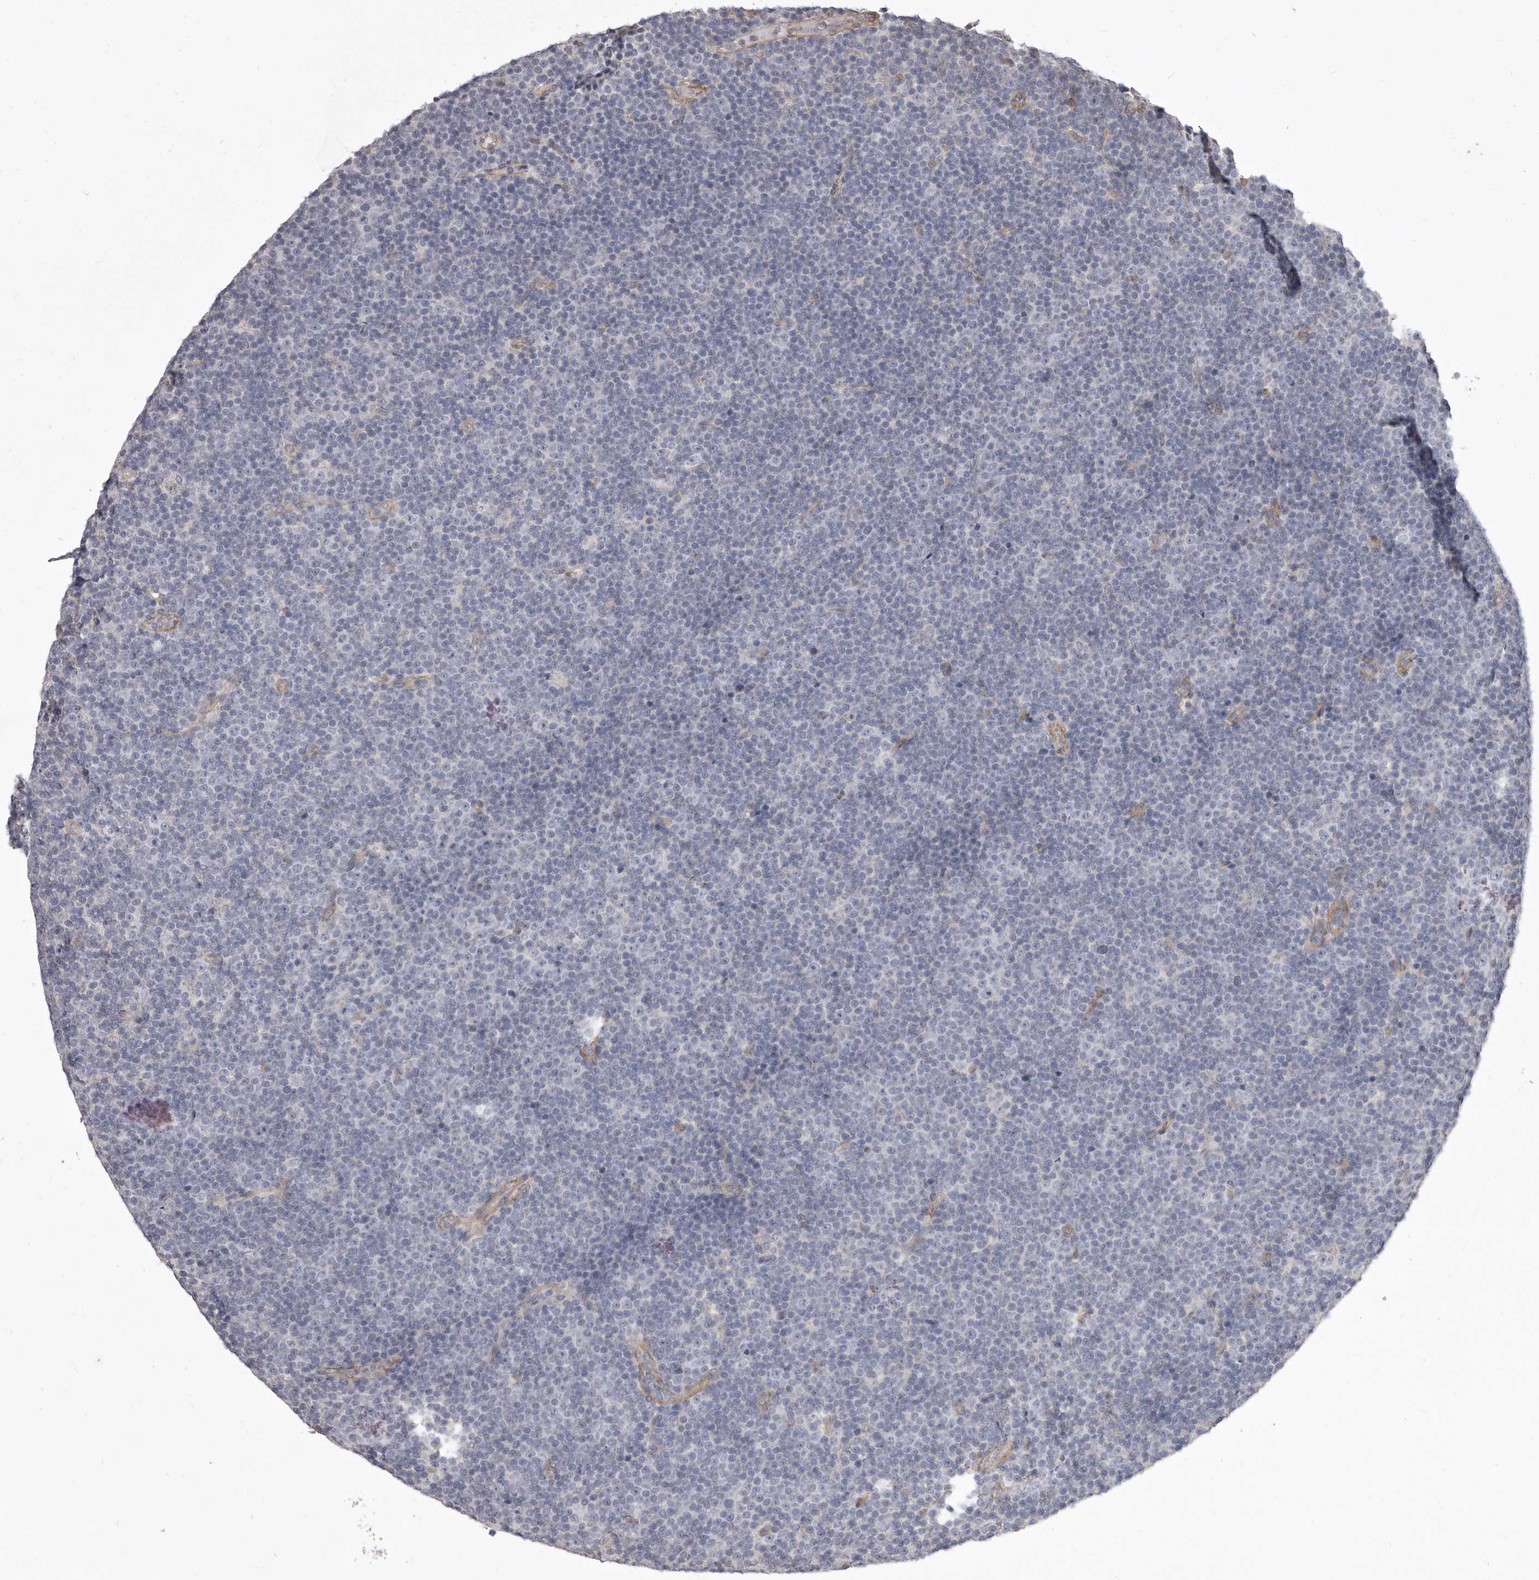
{"staining": {"intensity": "negative", "quantity": "none", "location": "none"}, "tissue": "lymphoma", "cell_type": "Tumor cells", "image_type": "cancer", "snomed": [{"axis": "morphology", "description": "Malignant lymphoma, non-Hodgkin's type, Low grade"}, {"axis": "topography", "description": "Lymph node"}], "caption": "DAB immunohistochemical staining of human lymphoma demonstrates no significant staining in tumor cells. (DAB IHC visualized using brightfield microscopy, high magnification).", "gene": "P2RX6", "patient": {"sex": "female", "age": 67}}